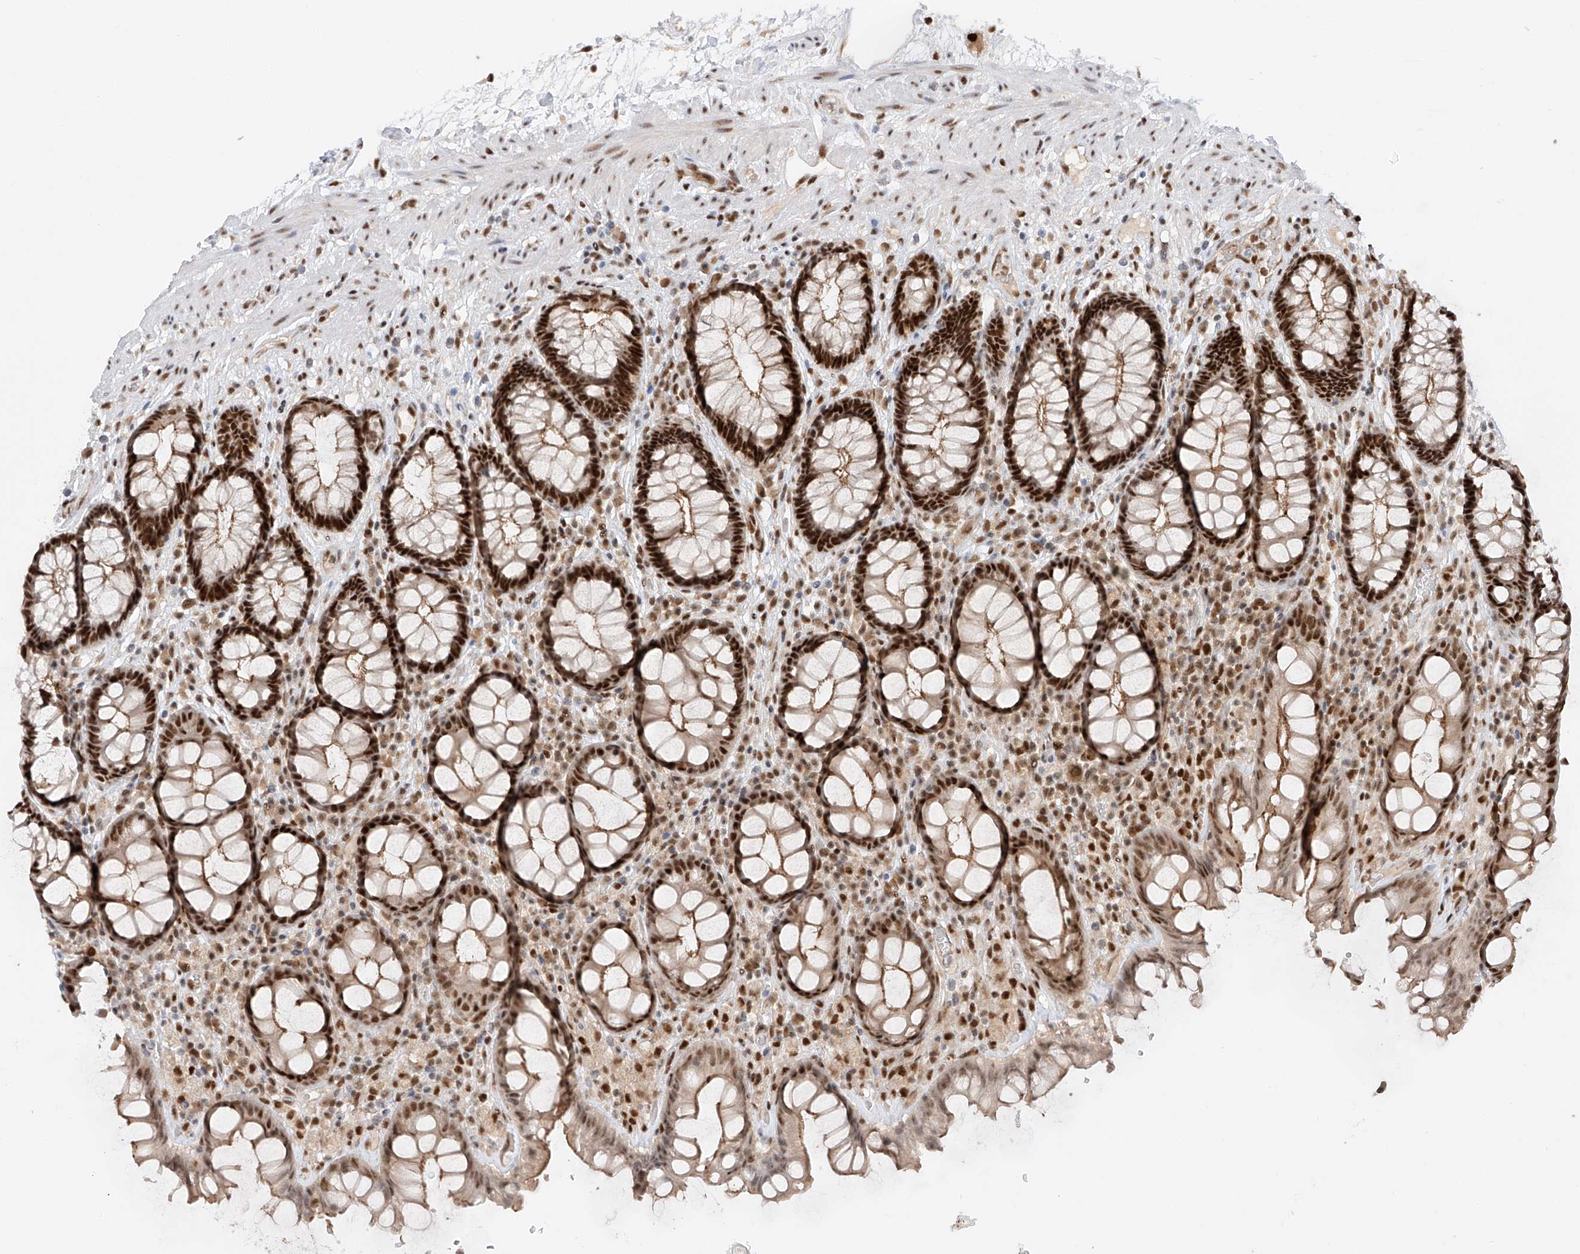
{"staining": {"intensity": "strong", "quantity": ">75%", "location": "cytoplasmic/membranous,nuclear"}, "tissue": "rectum", "cell_type": "Glandular cells", "image_type": "normal", "snomed": [{"axis": "morphology", "description": "Normal tissue, NOS"}, {"axis": "topography", "description": "Rectum"}], "caption": "Rectum stained with immunohistochemistry demonstrates strong cytoplasmic/membranous,nuclear positivity in about >75% of glandular cells. The protein is stained brown, and the nuclei are stained in blue (DAB (3,3'-diaminobenzidine) IHC with brightfield microscopy, high magnification).", "gene": "POGK", "patient": {"sex": "male", "age": 64}}